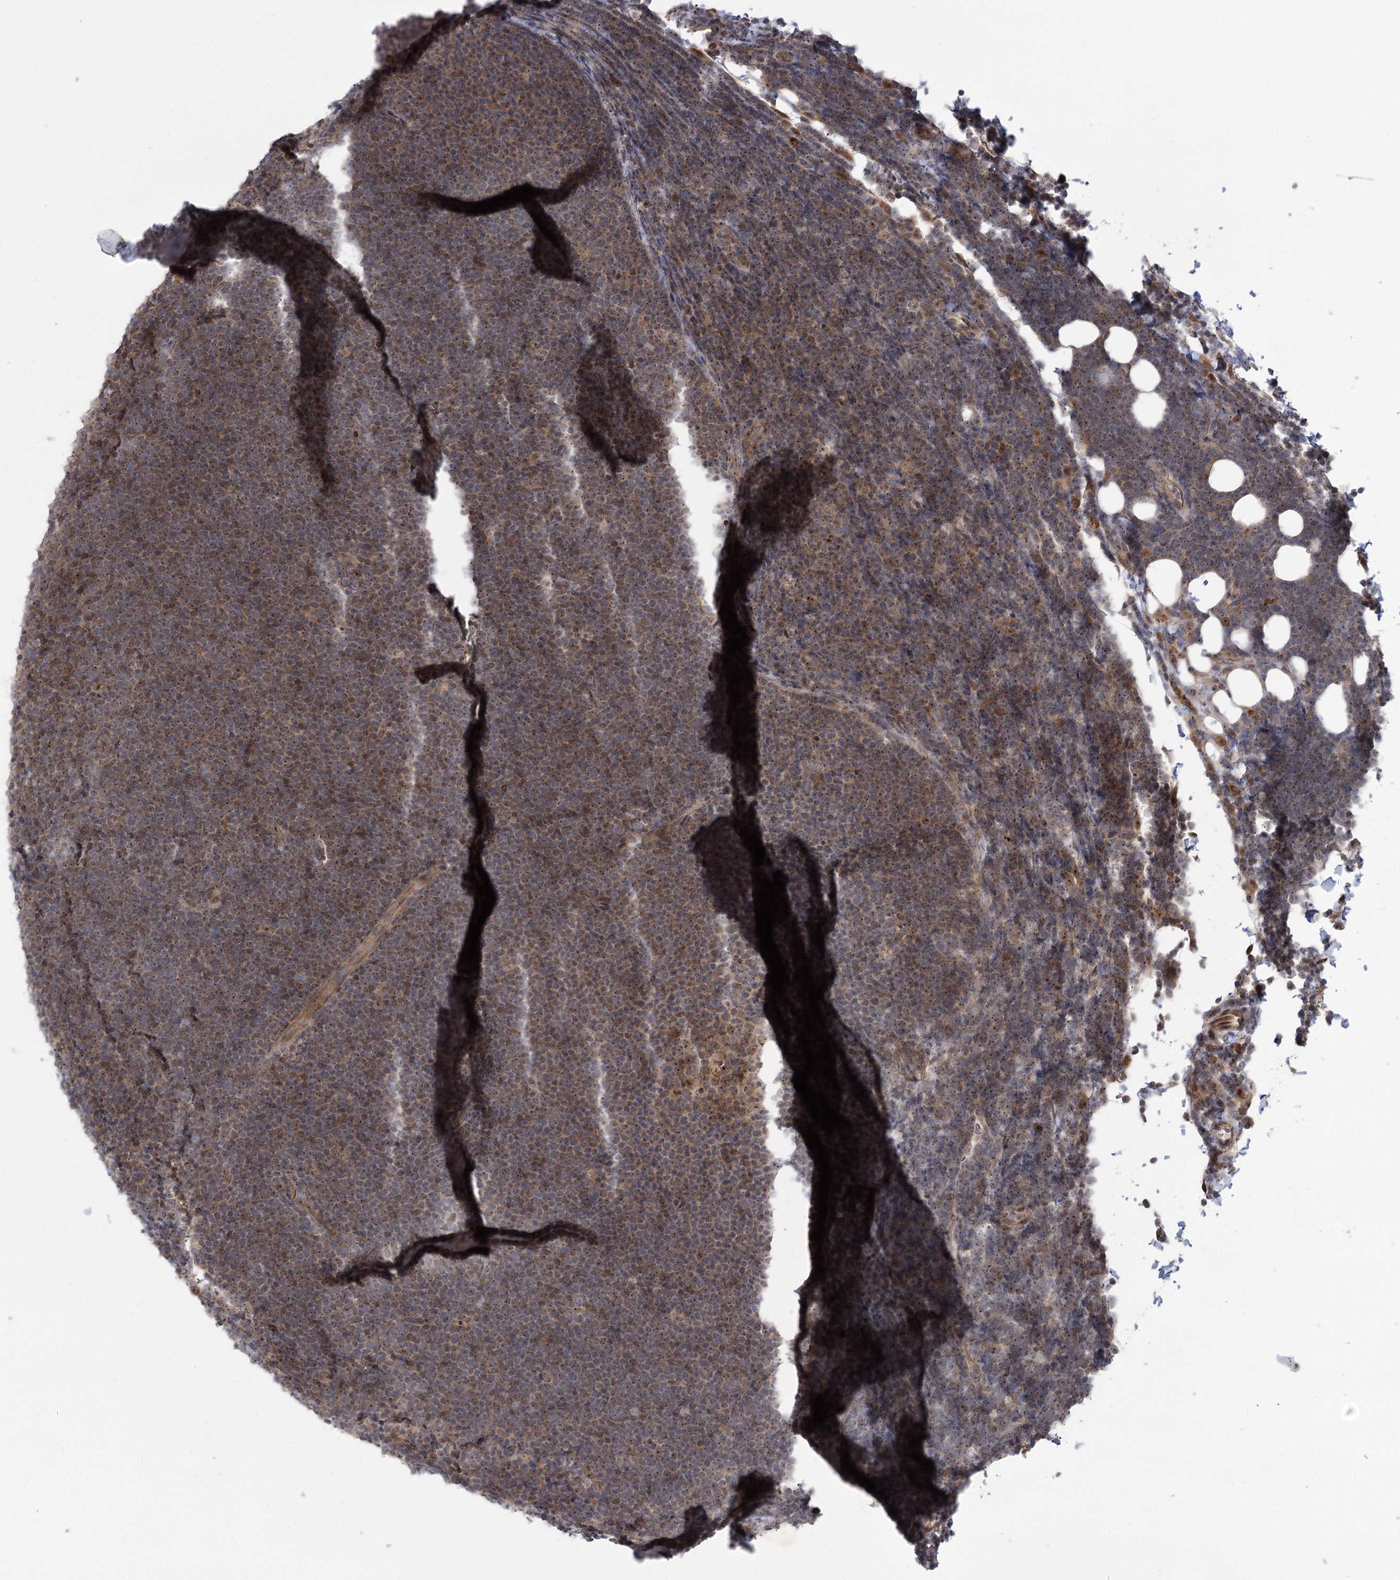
{"staining": {"intensity": "weak", "quantity": ">75%", "location": "nuclear"}, "tissue": "lymphoma", "cell_type": "Tumor cells", "image_type": "cancer", "snomed": [{"axis": "morphology", "description": "Malignant lymphoma, non-Hodgkin's type, High grade"}, {"axis": "topography", "description": "Lymph node"}], "caption": "The image exhibits a brown stain indicating the presence of a protein in the nuclear of tumor cells in lymphoma.", "gene": "SERGEF", "patient": {"sex": "male", "age": 13}}